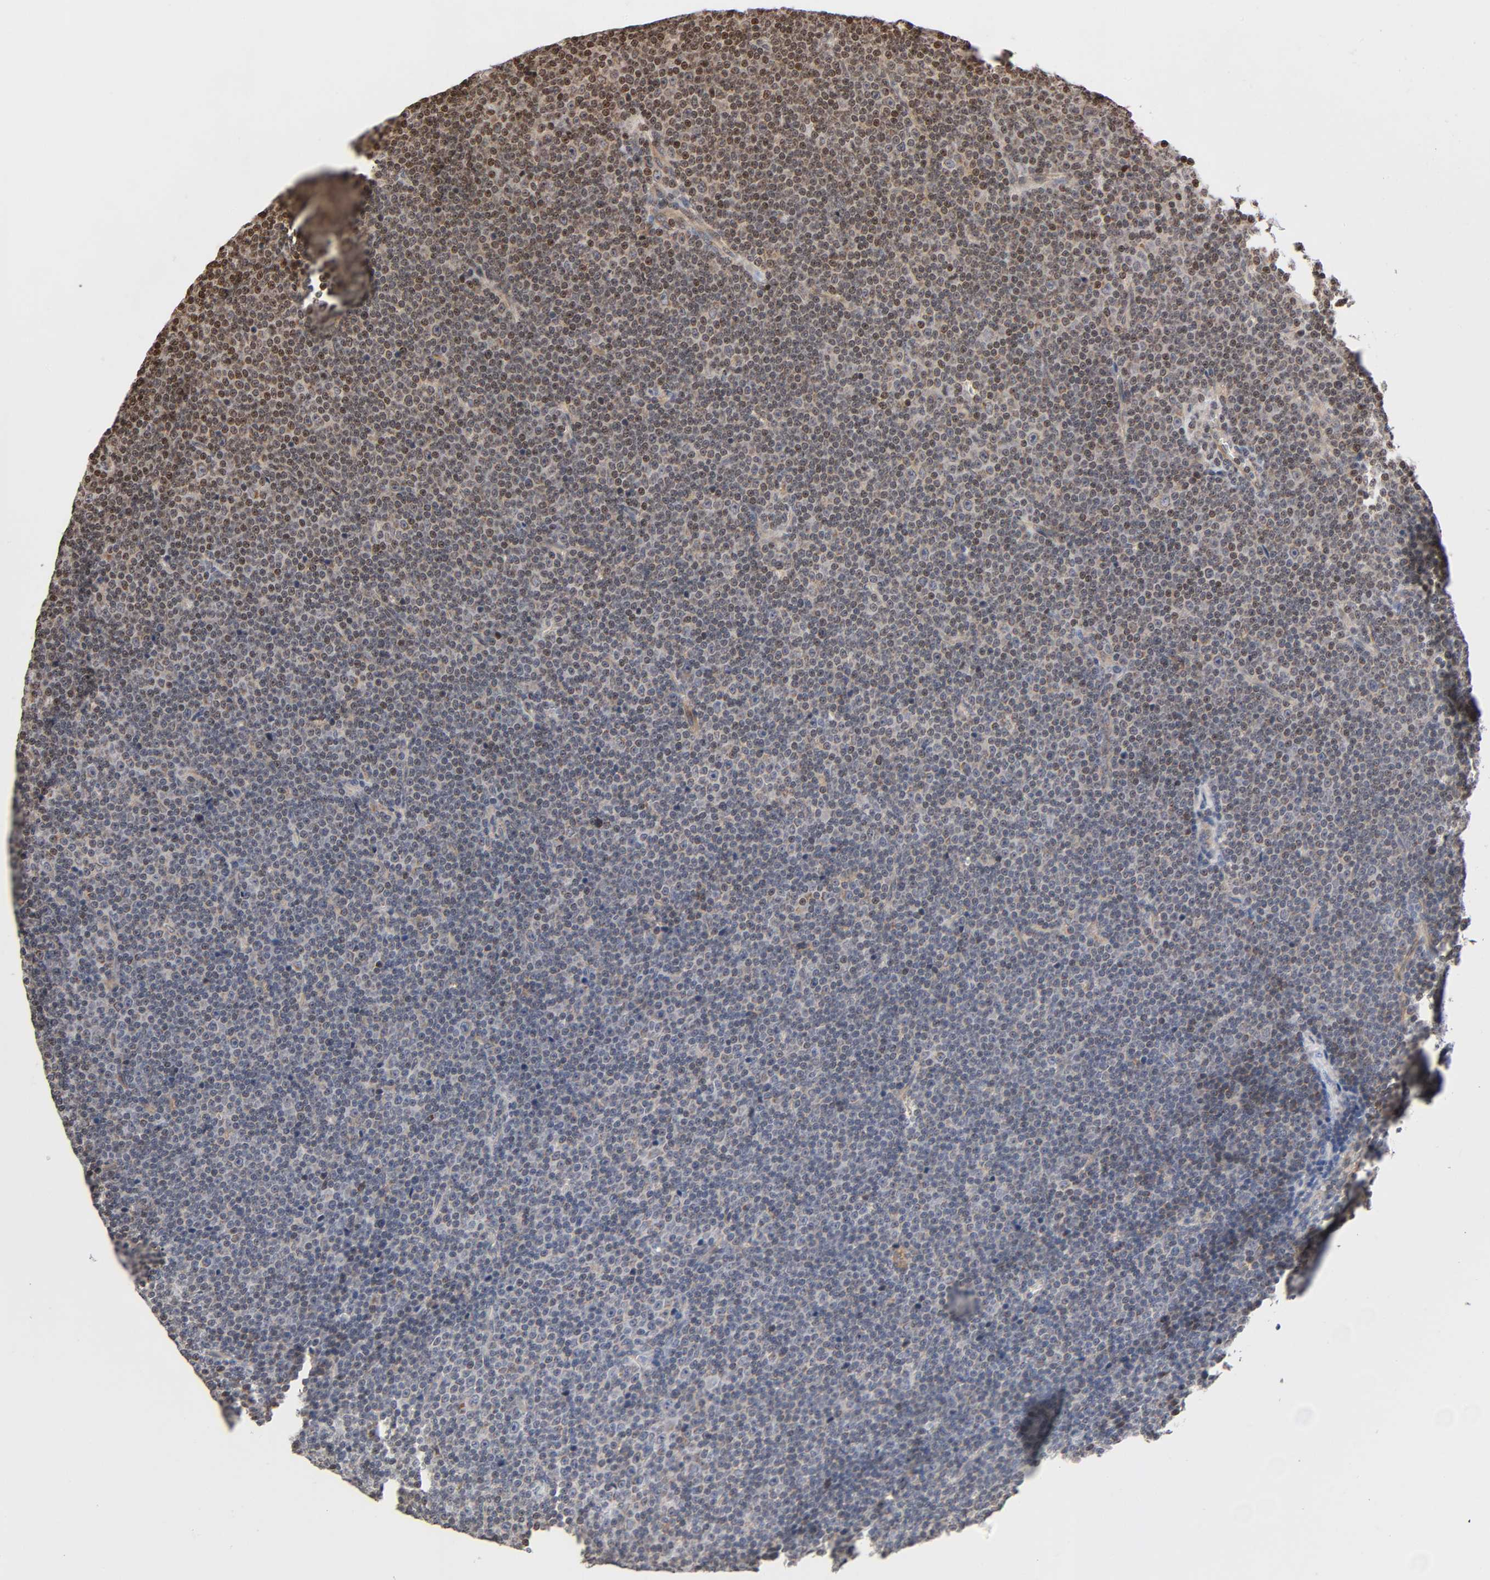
{"staining": {"intensity": "weak", "quantity": "<25%", "location": "cytoplasmic/membranous"}, "tissue": "lymphoma", "cell_type": "Tumor cells", "image_type": "cancer", "snomed": [{"axis": "morphology", "description": "Malignant lymphoma, non-Hodgkin's type, Low grade"}, {"axis": "topography", "description": "Lymph node"}], "caption": "Low-grade malignant lymphoma, non-Hodgkin's type stained for a protein using immunohistochemistry (IHC) displays no staining tumor cells.", "gene": "ITGAV", "patient": {"sex": "female", "age": 67}}